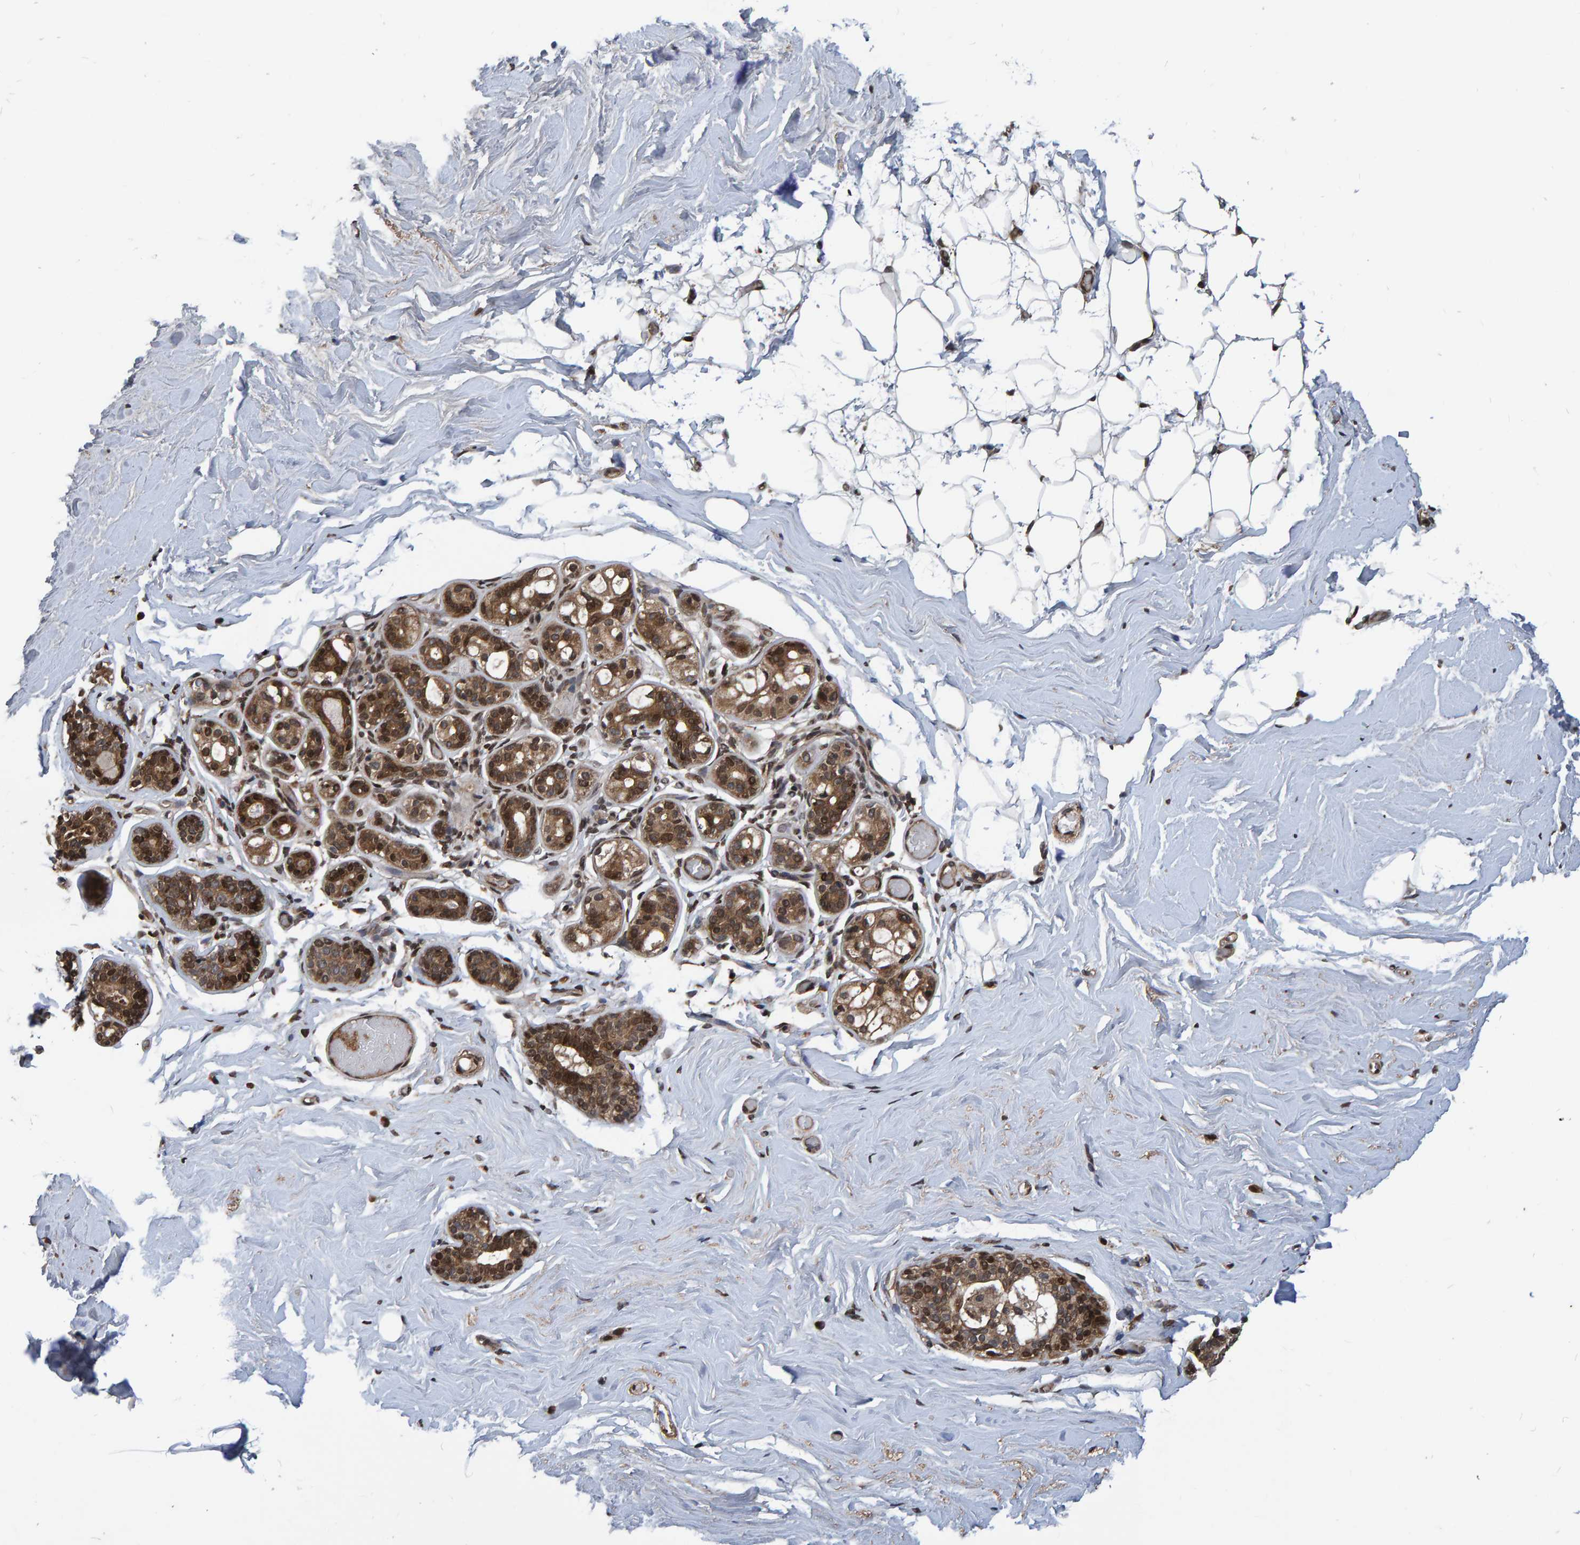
{"staining": {"intensity": "negative", "quantity": "none", "location": "none"}, "tissue": "breast", "cell_type": "Adipocytes", "image_type": "normal", "snomed": [{"axis": "morphology", "description": "Normal tissue, NOS"}, {"axis": "topography", "description": "Breast"}], "caption": "The histopathology image reveals no staining of adipocytes in benign breast.", "gene": "GAB2", "patient": {"sex": "female", "age": 75}}